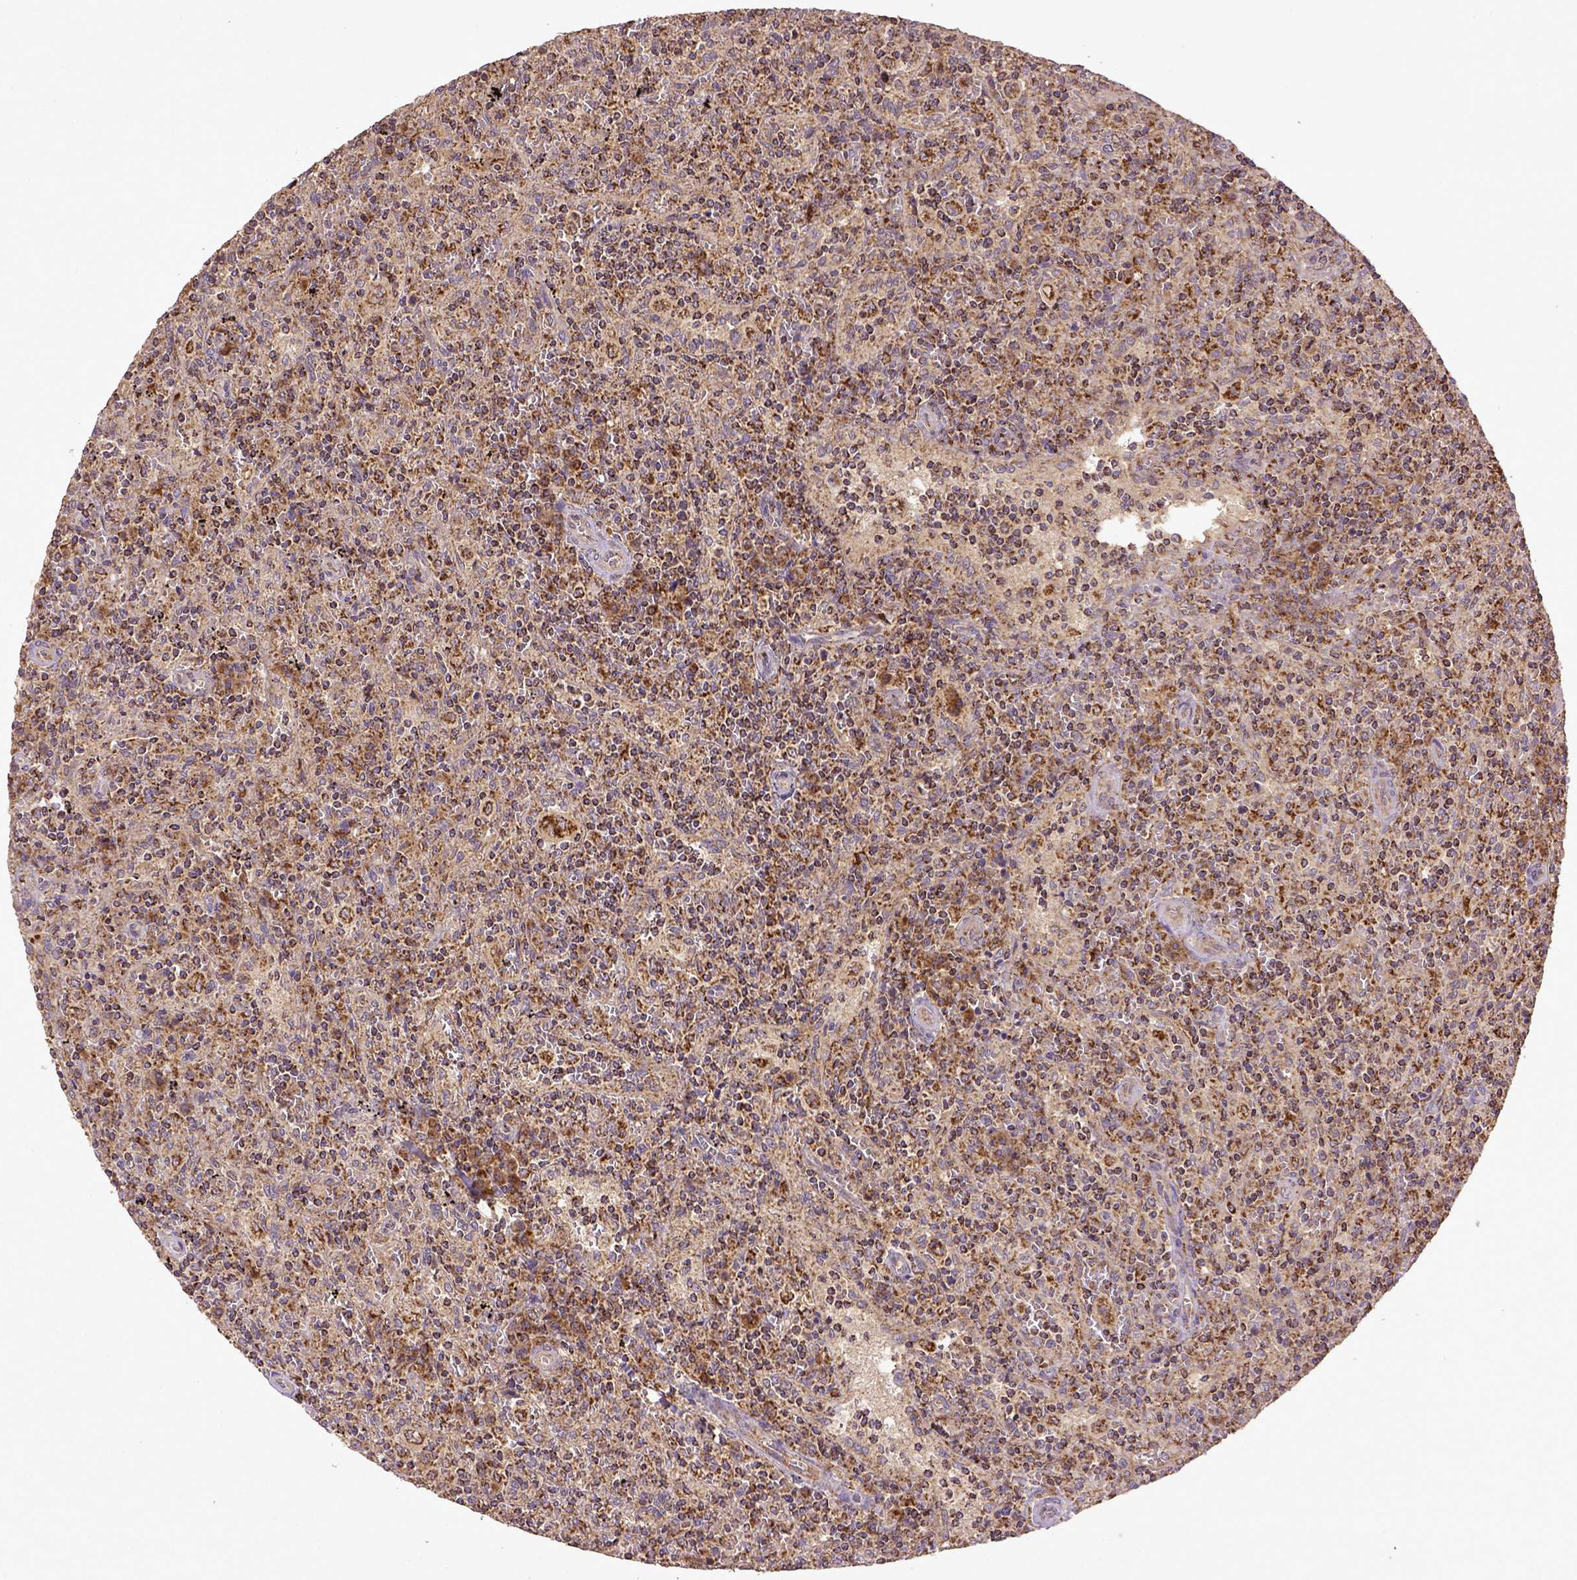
{"staining": {"intensity": "moderate", "quantity": "25%-75%", "location": "cytoplasmic/membranous"}, "tissue": "lymphoma", "cell_type": "Tumor cells", "image_type": "cancer", "snomed": [{"axis": "morphology", "description": "Malignant lymphoma, non-Hodgkin's type, Low grade"}, {"axis": "topography", "description": "Spleen"}], "caption": "A brown stain labels moderate cytoplasmic/membranous positivity of a protein in lymphoma tumor cells.", "gene": "MT-CO1", "patient": {"sex": "male", "age": 62}}